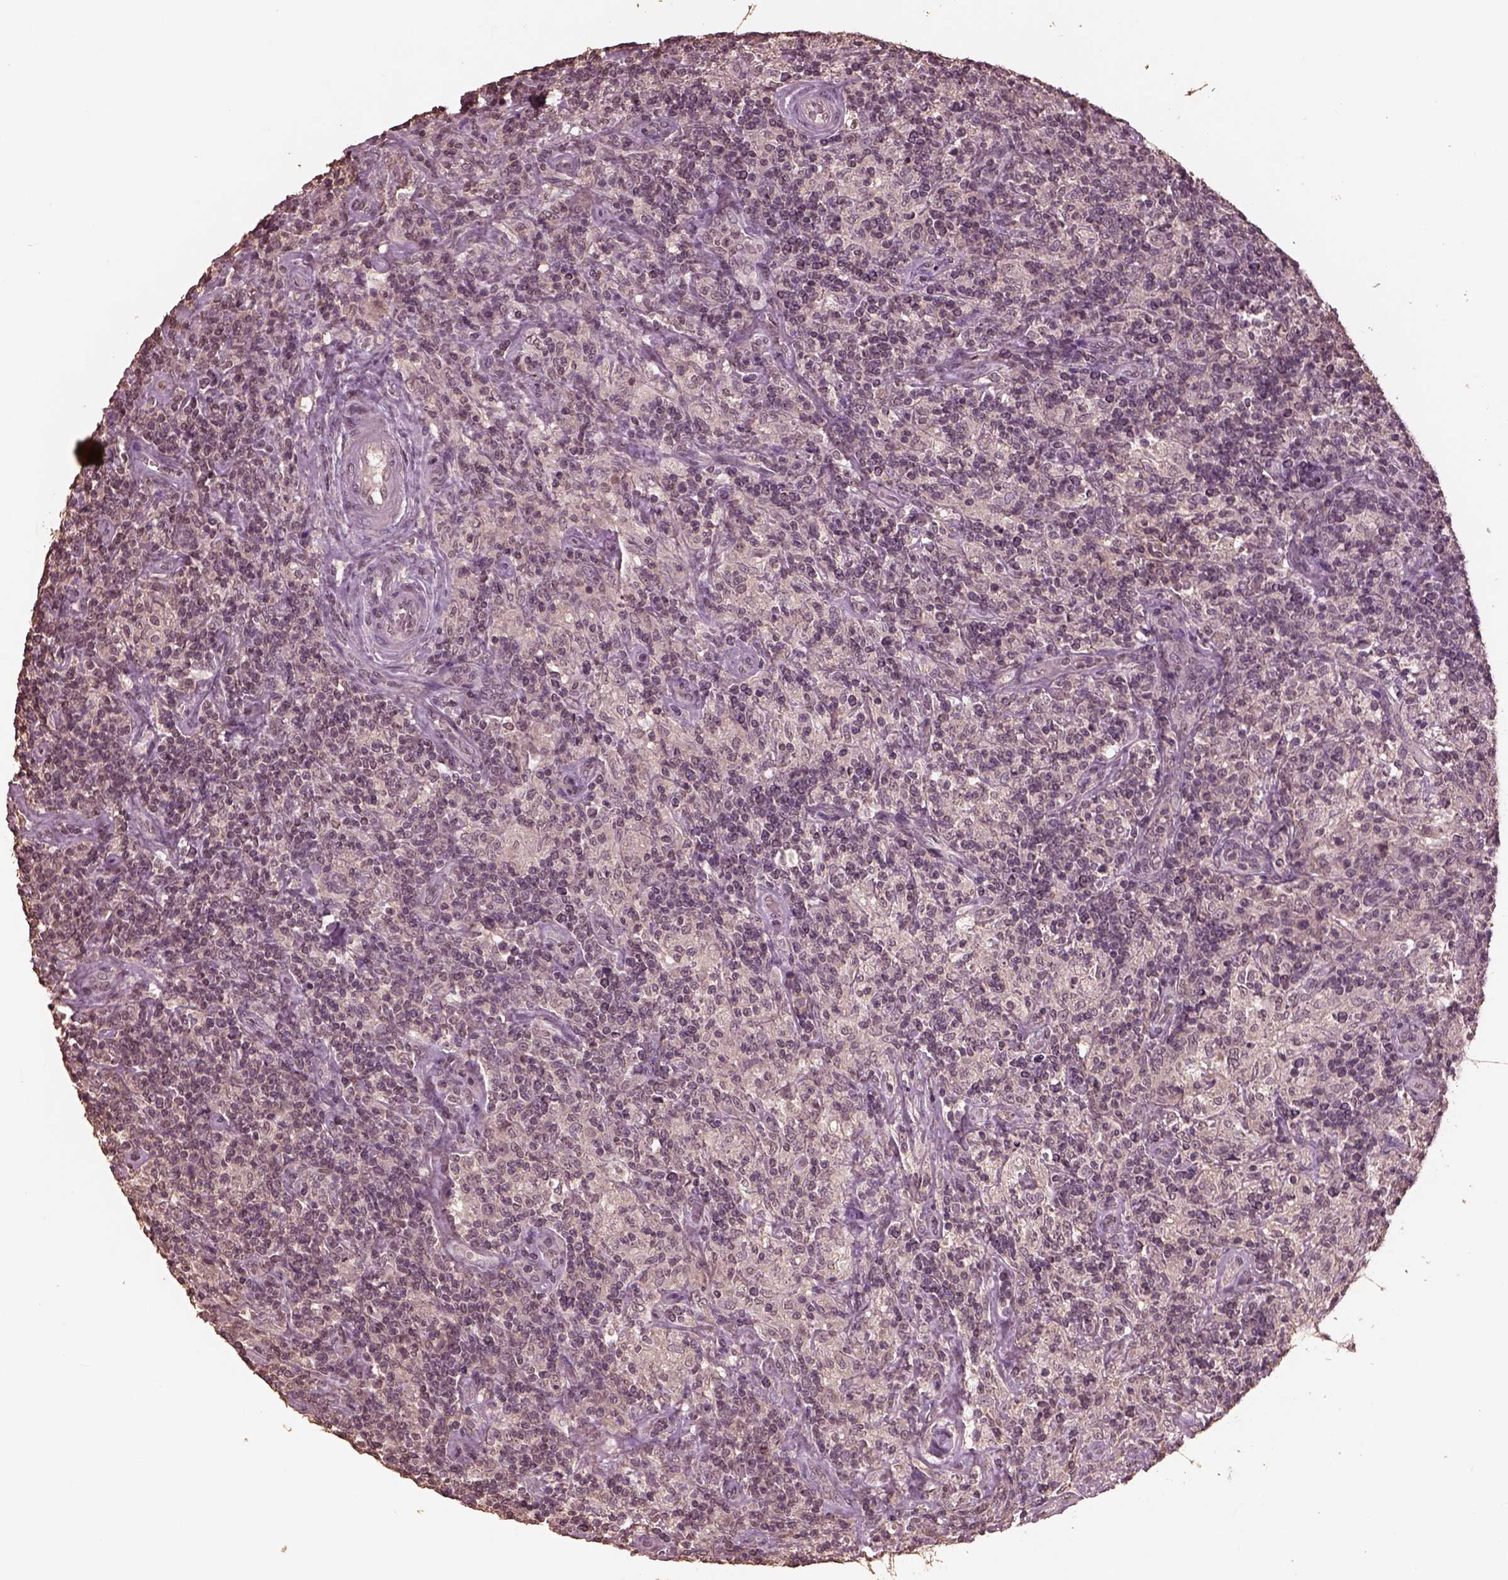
{"staining": {"intensity": "negative", "quantity": "none", "location": "none"}, "tissue": "lymphoma", "cell_type": "Tumor cells", "image_type": "cancer", "snomed": [{"axis": "morphology", "description": "Hodgkin's disease, NOS"}, {"axis": "topography", "description": "Lymph node"}], "caption": "High magnification brightfield microscopy of lymphoma stained with DAB (brown) and counterstained with hematoxylin (blue): tumor cells show no significant staining.", "gene": "CPT1C", "patient": {"sex": "male", "age": 70}}